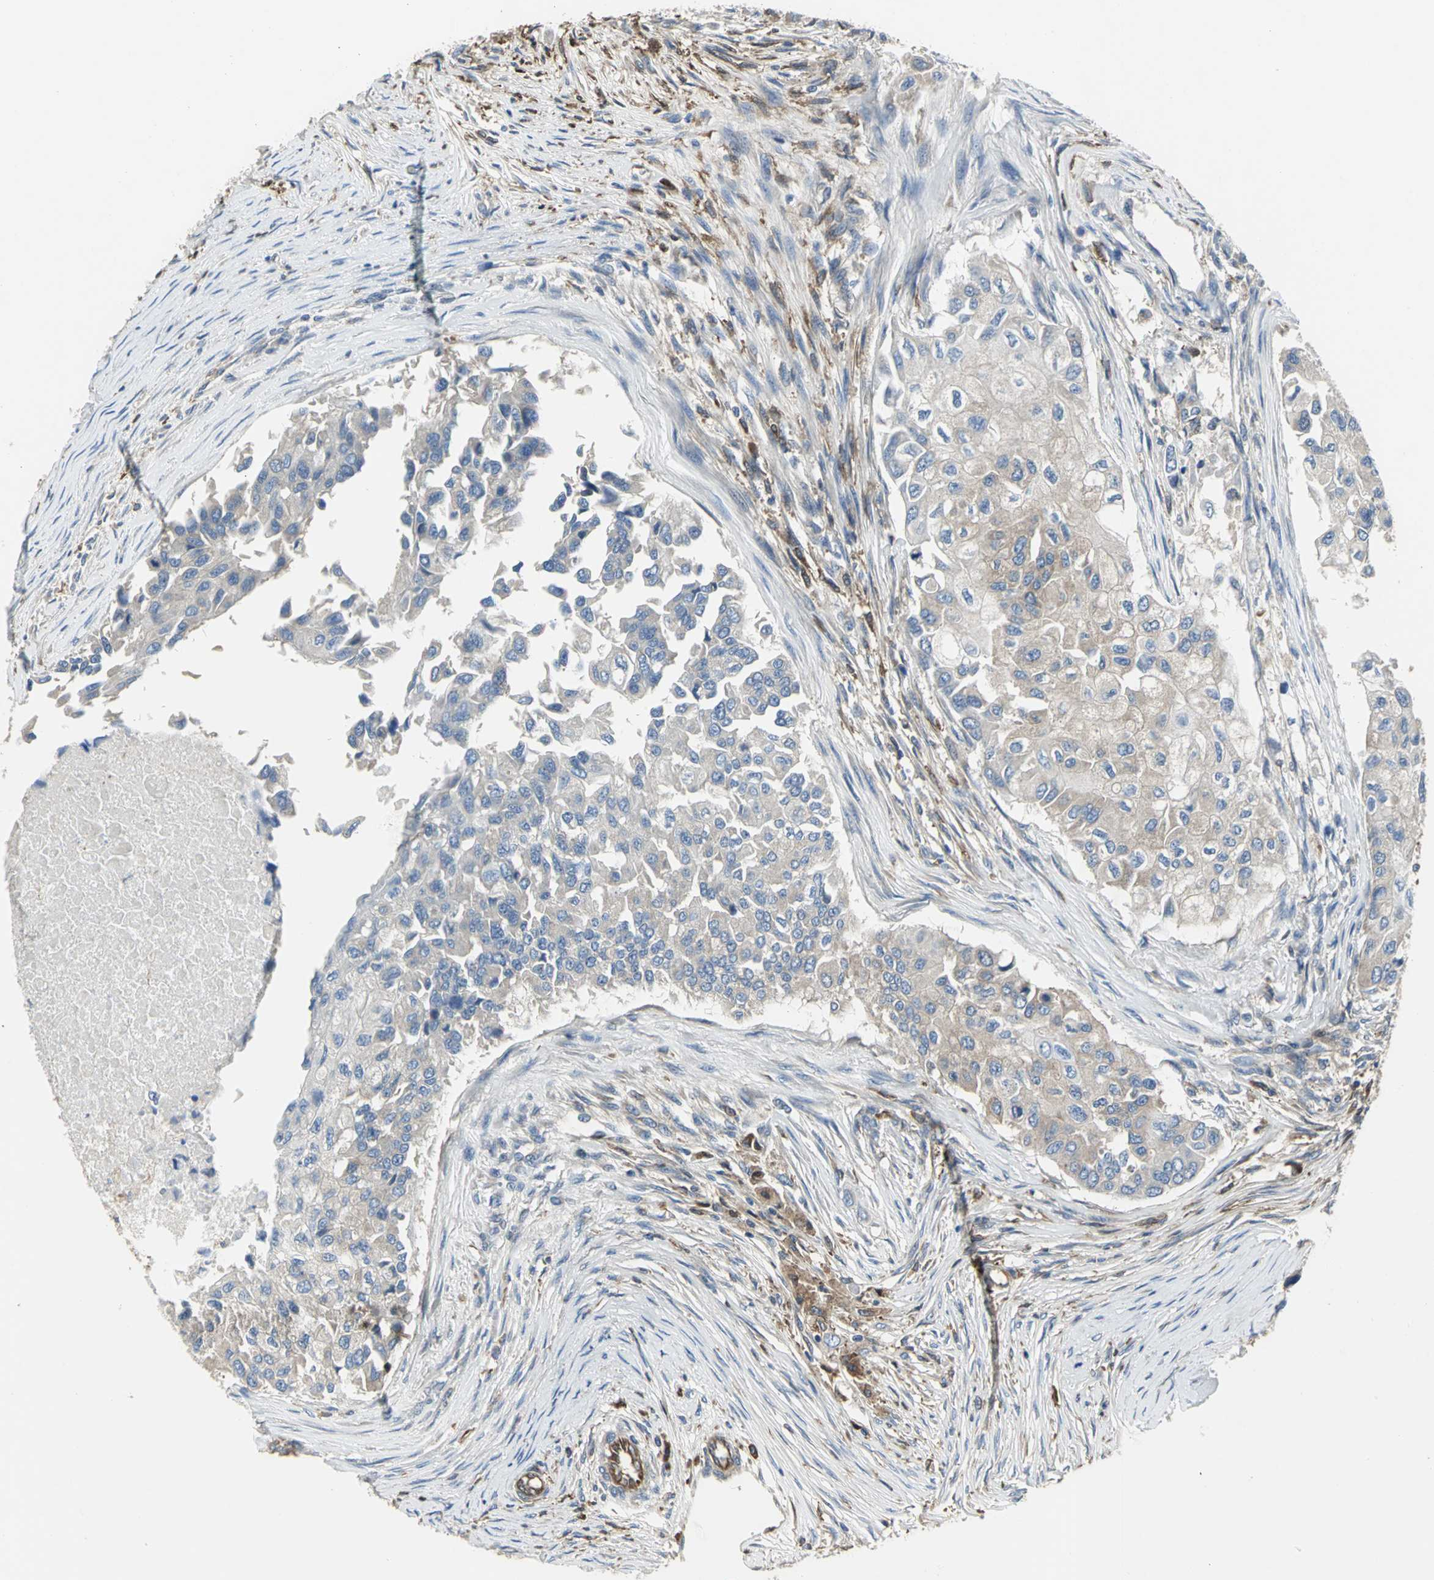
{"staining": {"intensity": "moderate", "quantity": "<25%", "location": "cytoplasmic/membranous"}, "tissue": "breast cancer", "cell_type": "Tumor cells", "image_type": "cancer", "snomed": [{"axis": "morphology", "description": "Normal tissue, NOS"}, {"axis": "morphology", "description": "Duct carcinoma"}, {"axis": "topography", "description": "Breast"}], "caption": "Intraductal carcinoma (breast) stained with DAB (3,3'-diaminobenzidine) IHC displays low levels of moderate cytoplasmic/membranous positivity in approximately <25% of tumor cells.", "gene": "CHRNB1", "patient": {"sex": "female", "age": 49}}